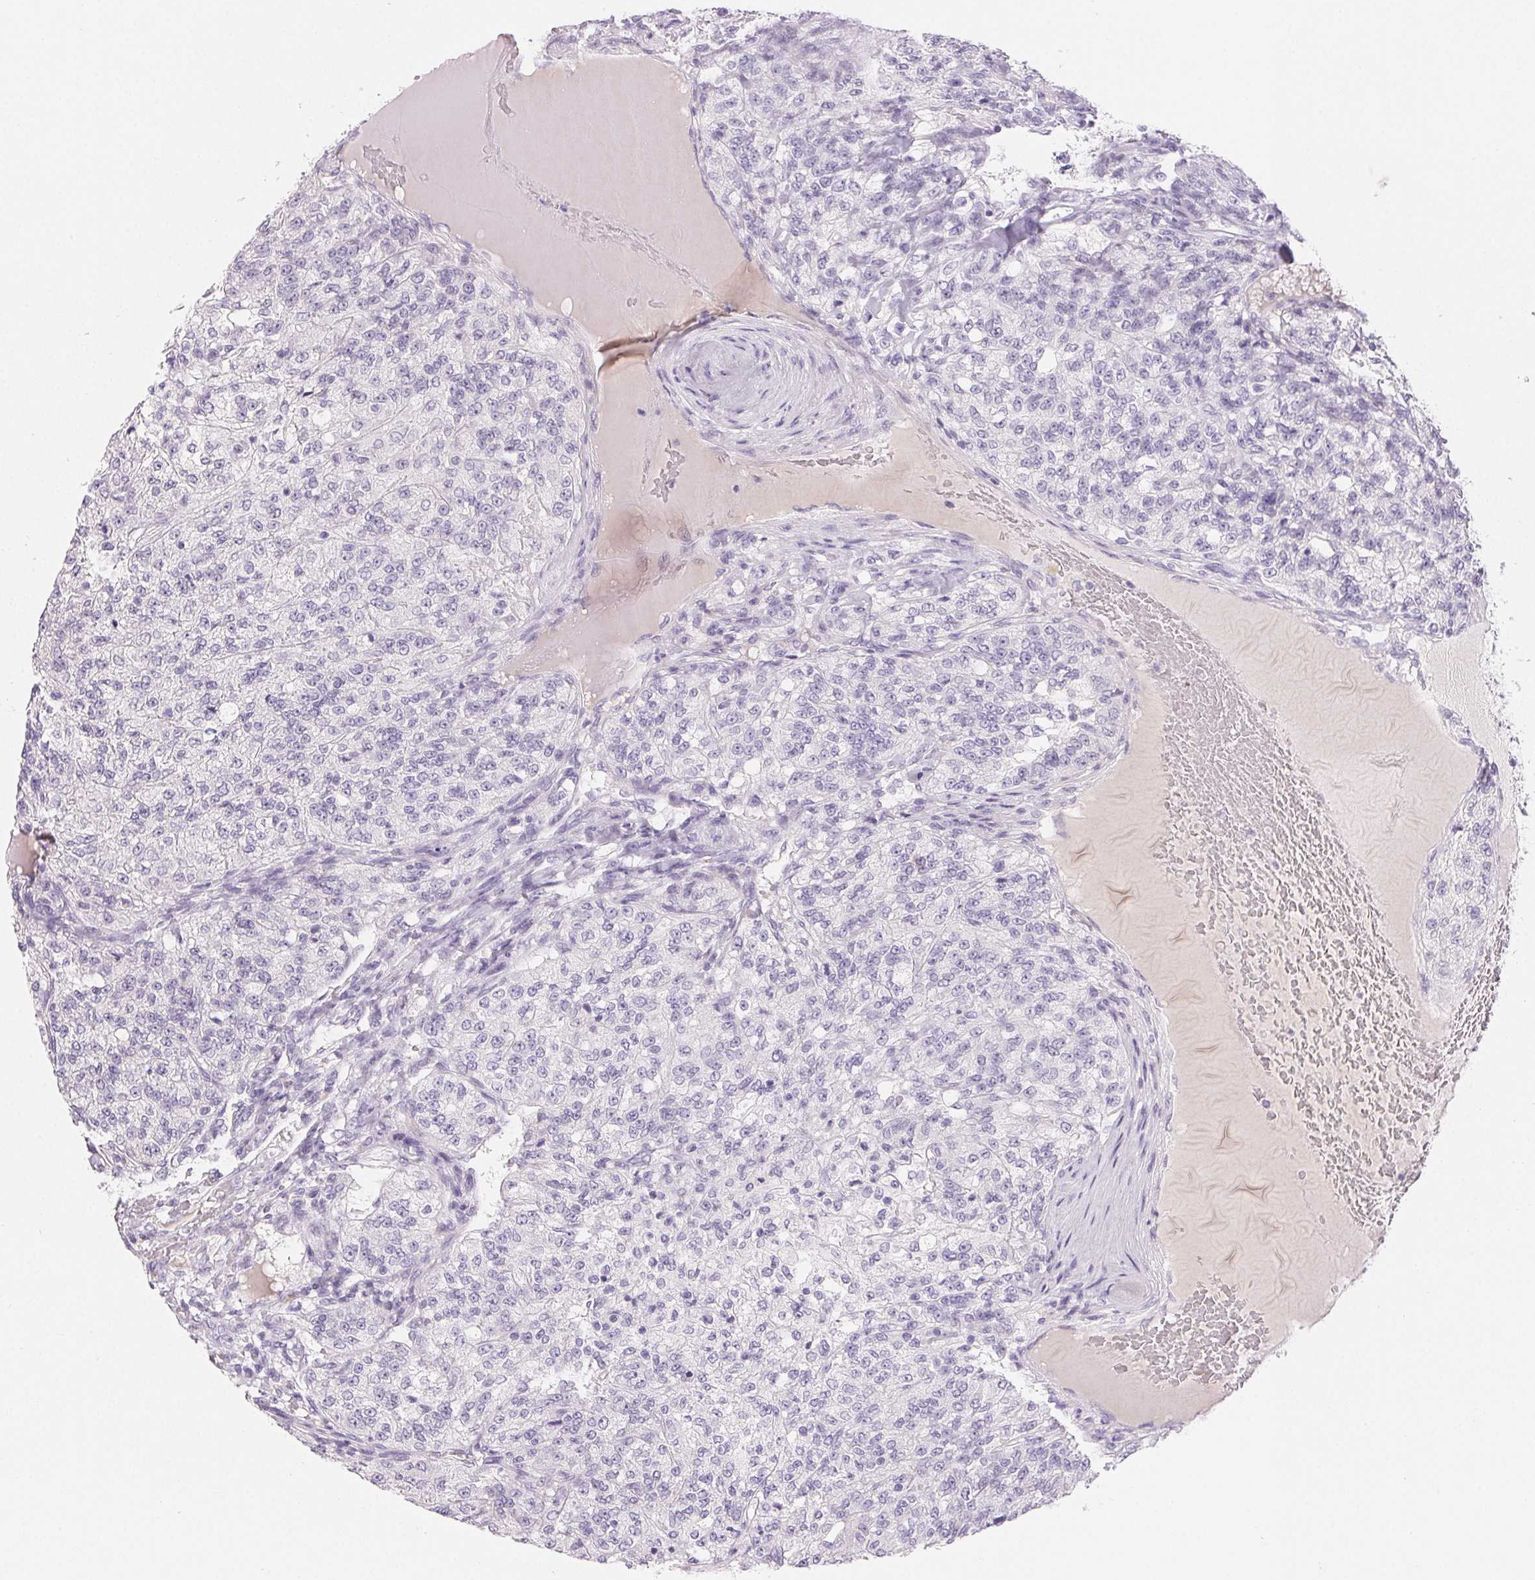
{"staining": {"intensity": "negative", "quantity": "none", "location": "none"}, "tissue": "renal cancer", "cell_type": "Tumor cells", "image_type": "cancer", "snomed": [{"axis": "morphology", "description": "Adenocarcinoma, NOS"}, {"axis": "topography", "description": "Kidney"}], "caption": "This is a image of immunohistochemistry staining of renal cancer (adenocarcinoma), which shows no expression in tumor cells. (Stains: DAB (3,3'-diaminobenzidine) IHC with hematoxylin counter stain, Microscopy: brightfield microscopy at high magnification).", "gene": "BPIFB2", "patient": {"sex": "female", "age": 63}}